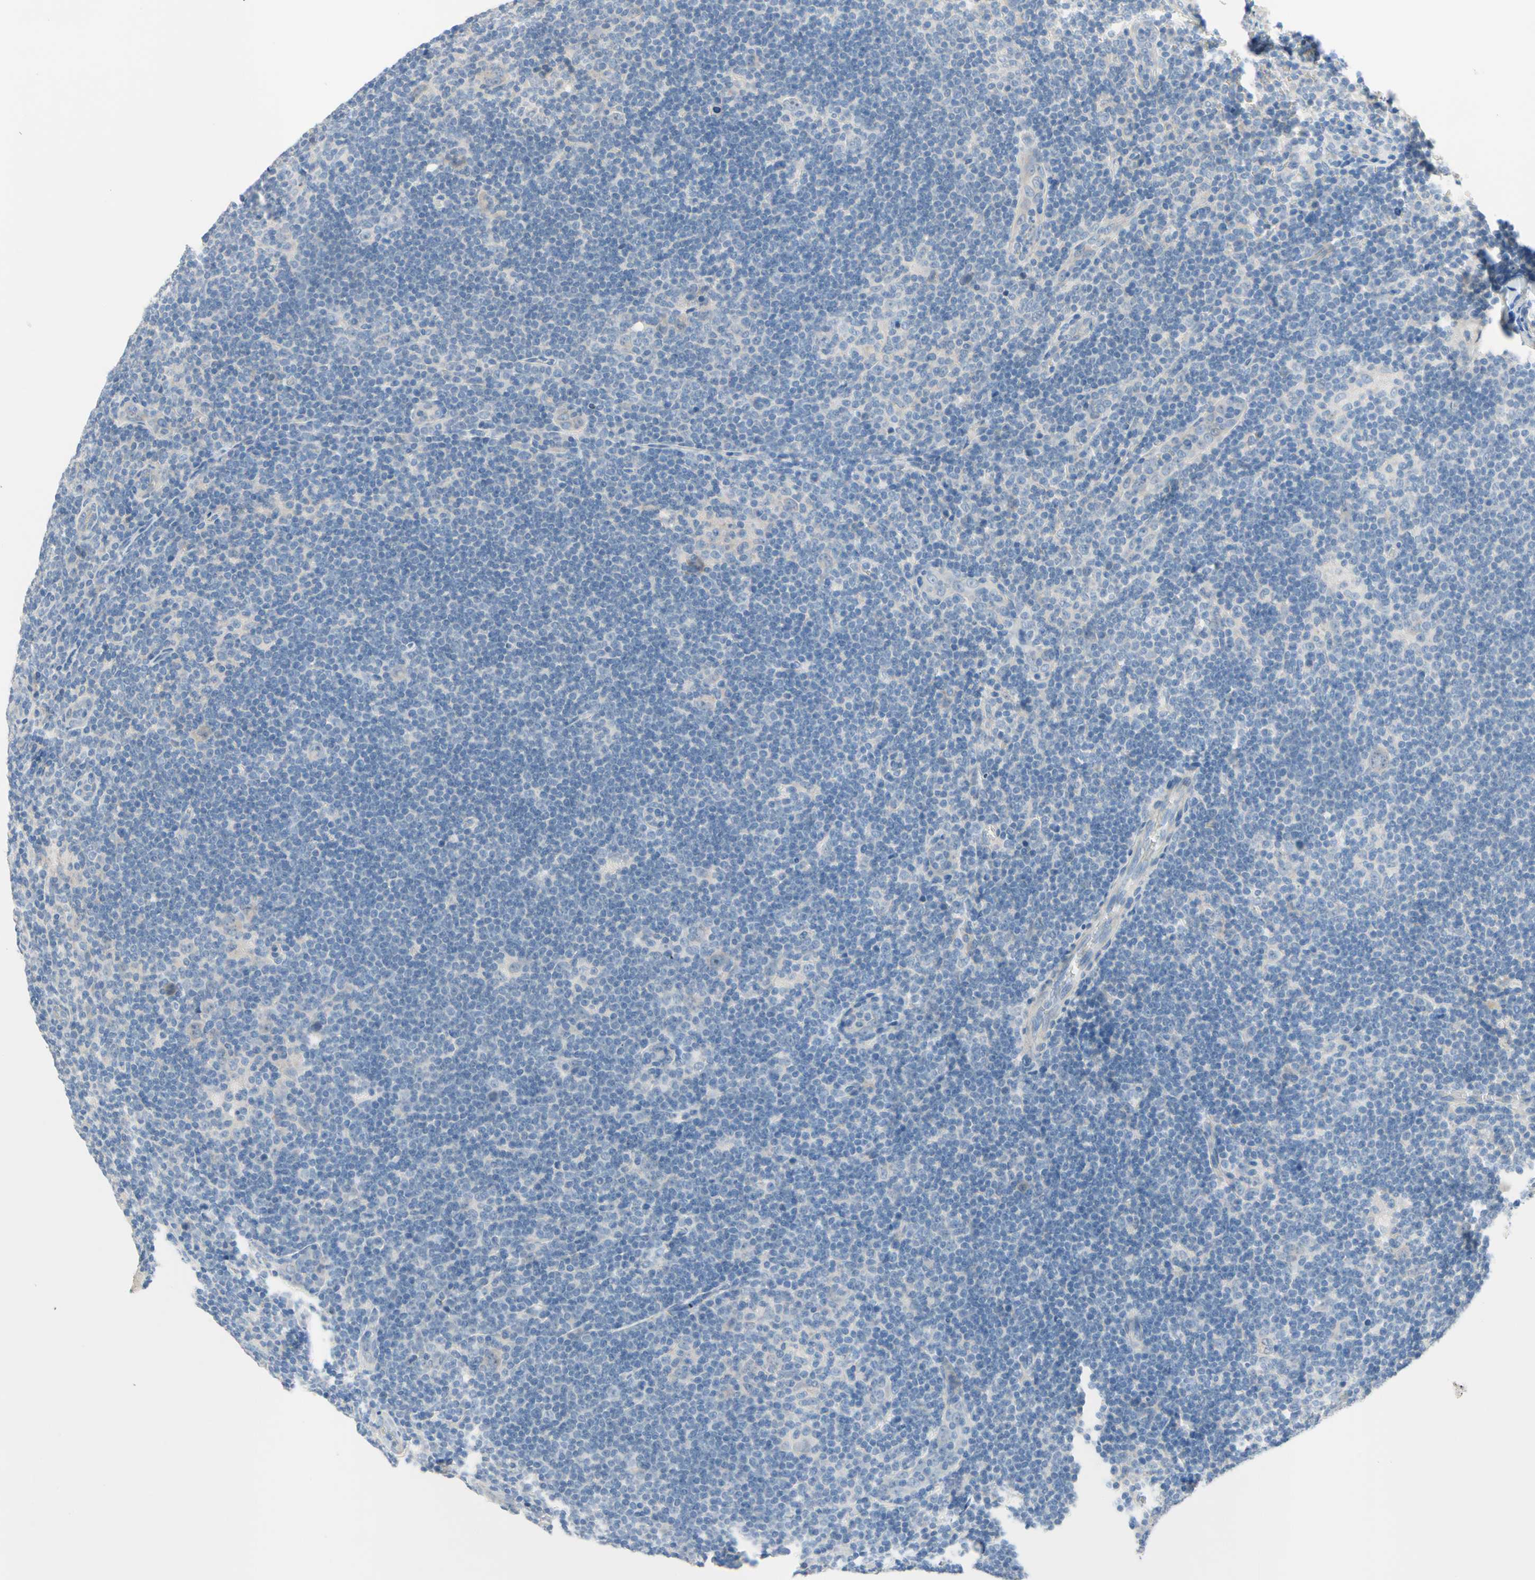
{"staining": {"intensity": "negative", "quantity": "none", "location": "none"}, "tissue": "lymphoma", "cell_type": "Tumor cells", "image_type": "cancer", "snomed": [{"axis": "morphology", "description": "Hodgkin's disease, NOS"}, {"axis": "topography", "description": "Lymph node"}], "caption": "This histopathology image is of lymphoma stained with immunohistochemistry (IHC) to label a protein in brown with the nuclei are counter-stained blue. There is no staining in tumor cells.", "gene": "MARK1", "patient": {"sex": "female", "age": 57}}